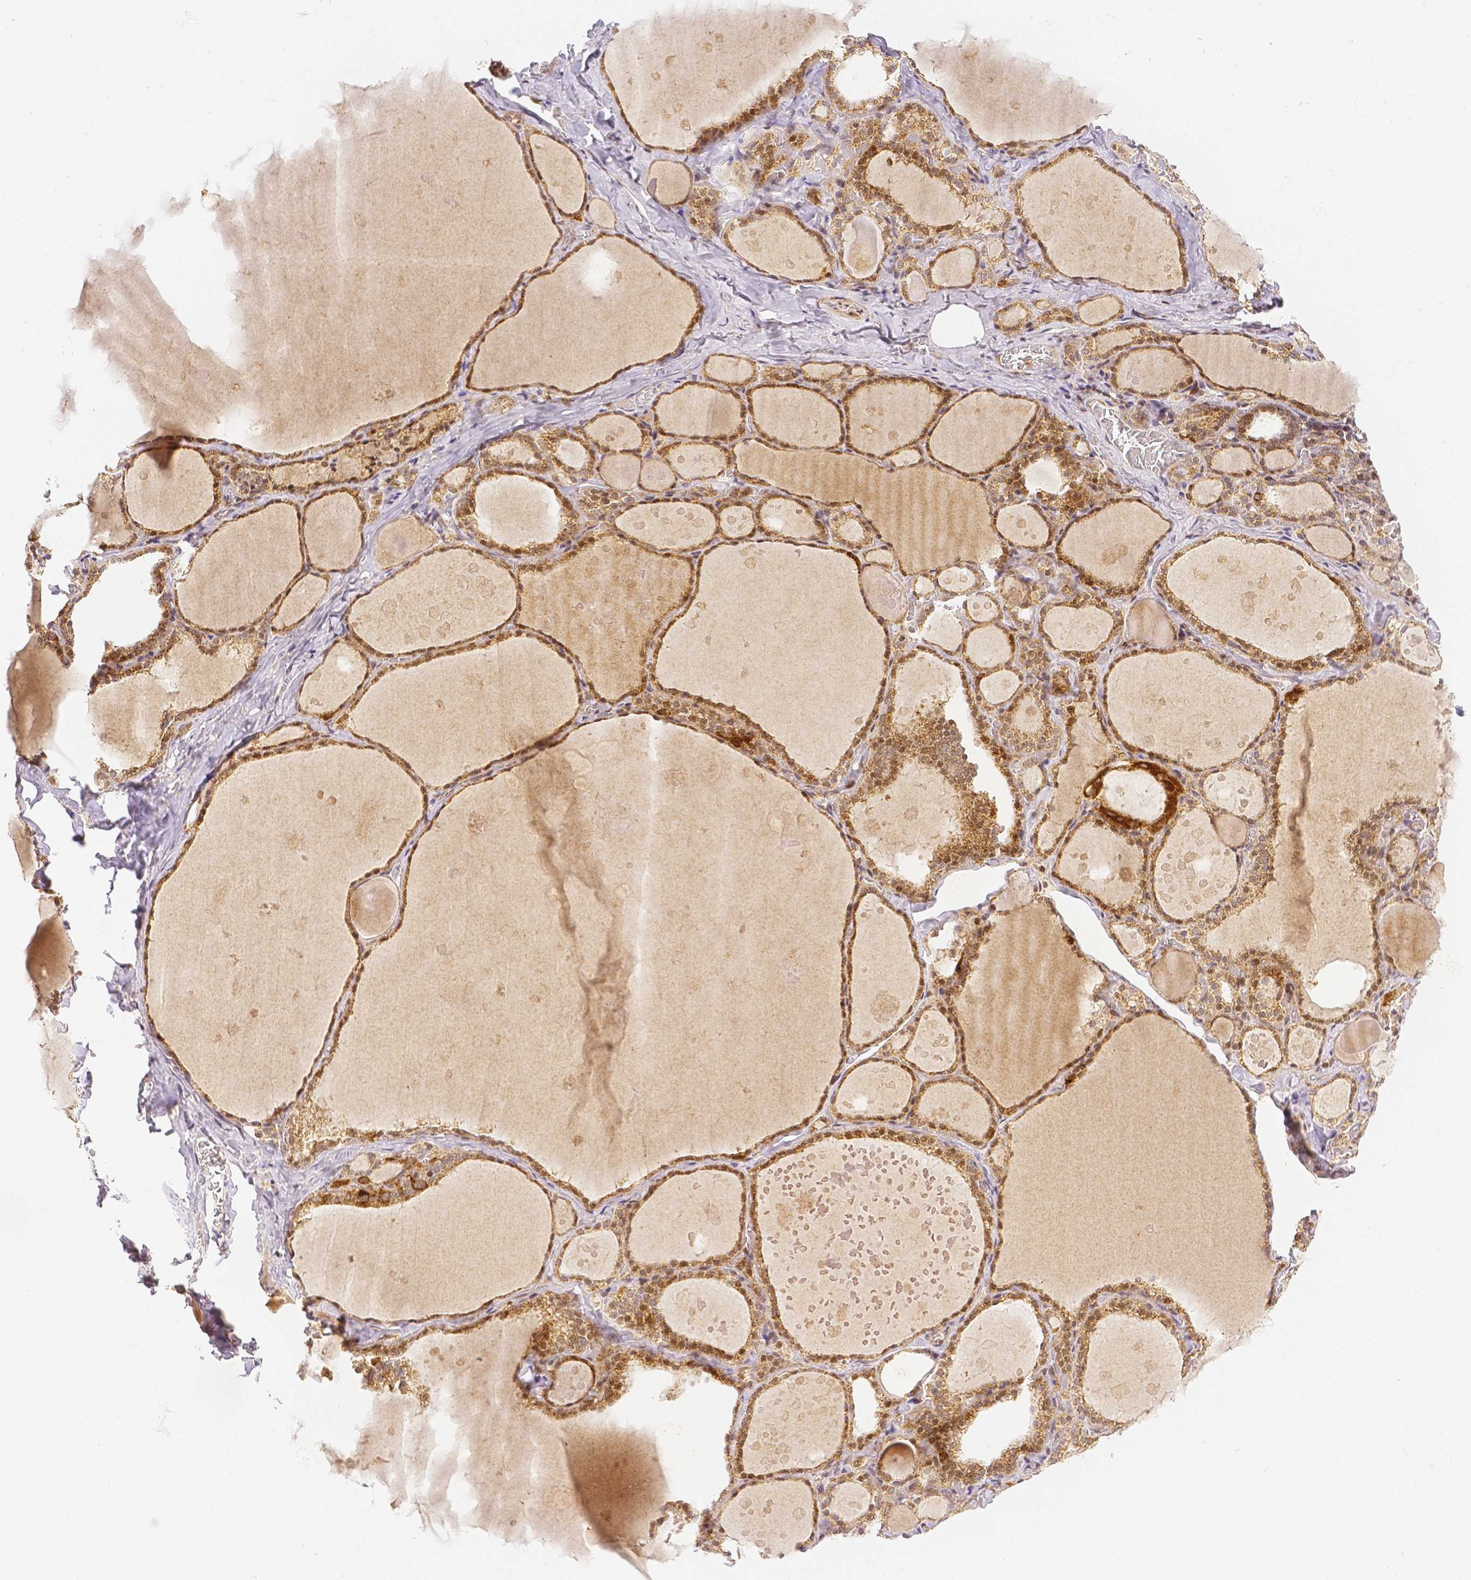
{"staining": {"intensity": "moderate", "quantity": ">75%", "location": "cytoplasmic/membranous,nuclear"}, "tissue": "thyroid gland", "cell_type": "Glandular cells", "image_type": "normal", "snomed": [{"axis": "morphology", "description": "Normal tissue, NOS"}, {"axis": "topography", "description": "Thyroid gland"}], "caption": "This is a micrograph of IHC staining of unremarkable thyroid gland, which shows moderate staining in the cytoplasmic/membranous,nuclear of glandular cells.", "gene": "RHOT1", "patient": {"sex": "male", "age": 56}}